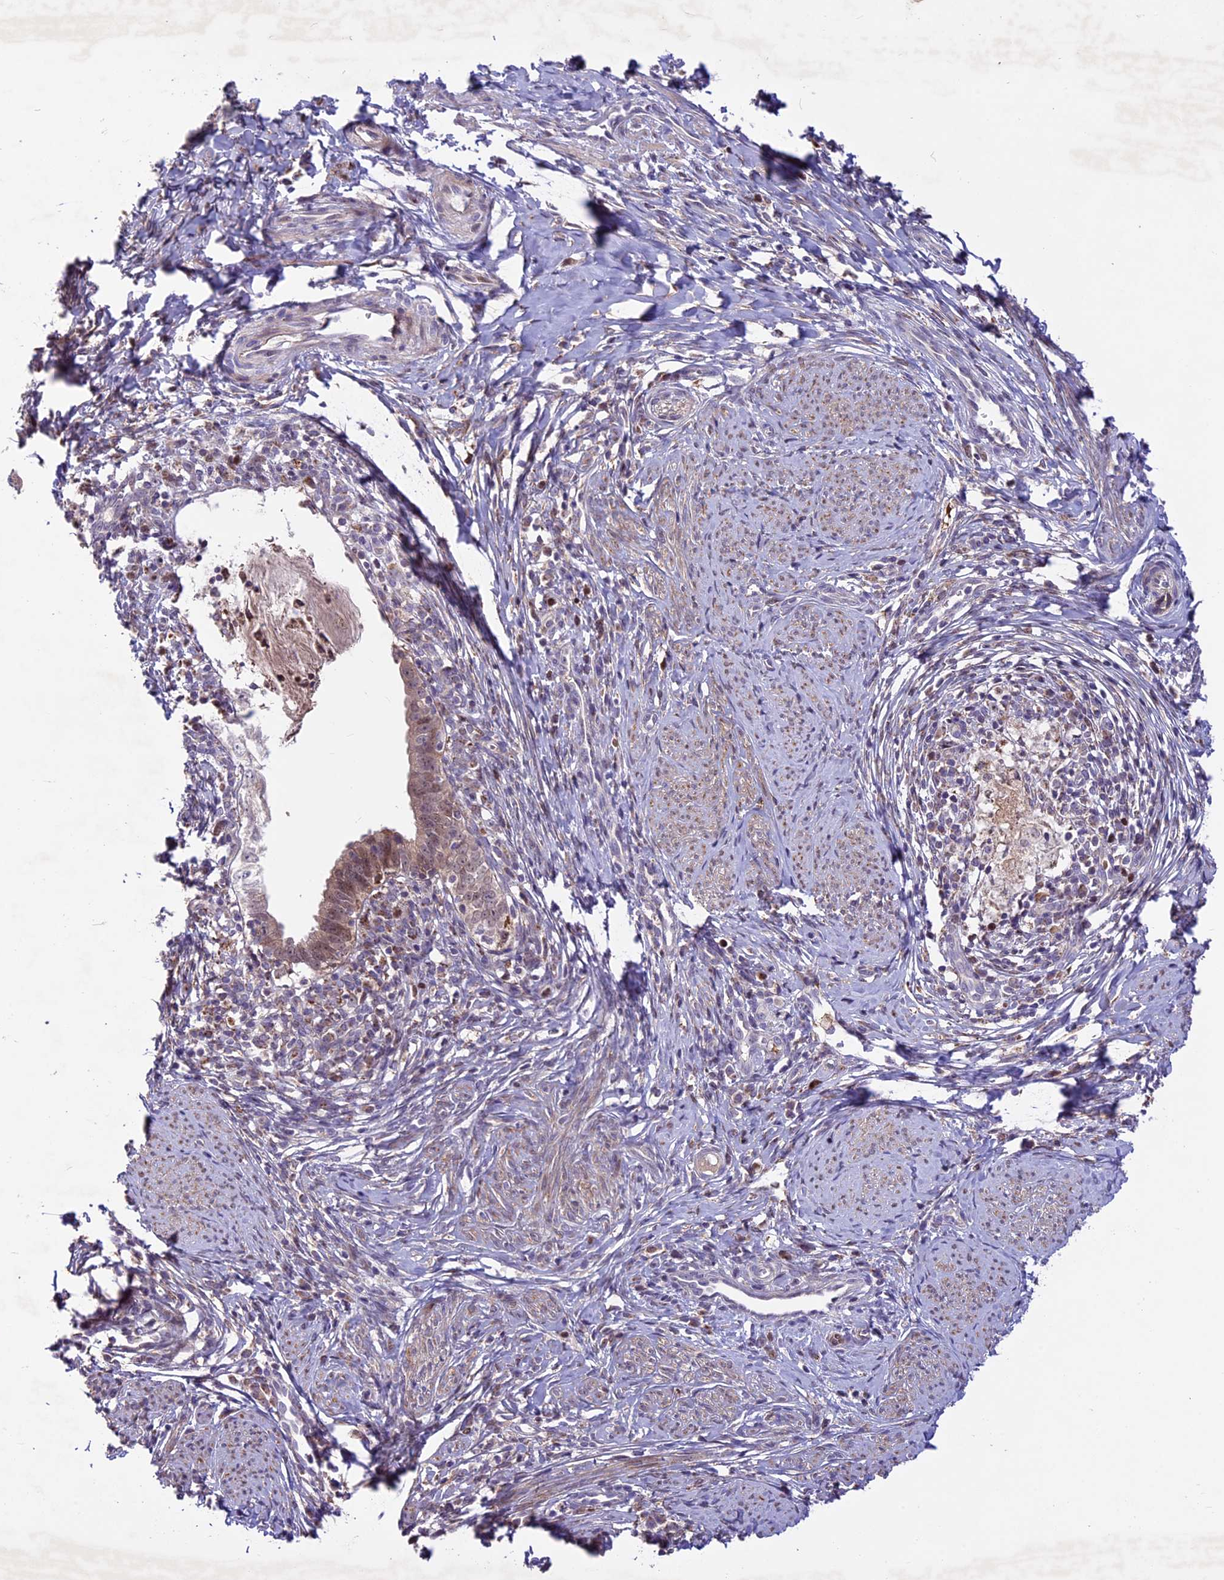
{"staining": {"intensity": "moderate", "quantity": "<25%", "location": "cytoplasmic/membranous,nuclear"}, "tissue": "cervical cancer", "cell_type": "Tumor cells", "image_type": "cancer", "snomed": [{"axis": "morphology", "description": "Adenocarcinoma, NOS"}, {"axis": "topography", "description": "Cervix"}], "caption": "There is low levels of moderate cytoplasmic/membranous and nuclear staining in tumor cells of adenocarcinoma (cervical), as demonstrated by immunohistochemical staining (brown color).", "gene": "MIEF2", "patient": {"sex": "female", "age": 36}}